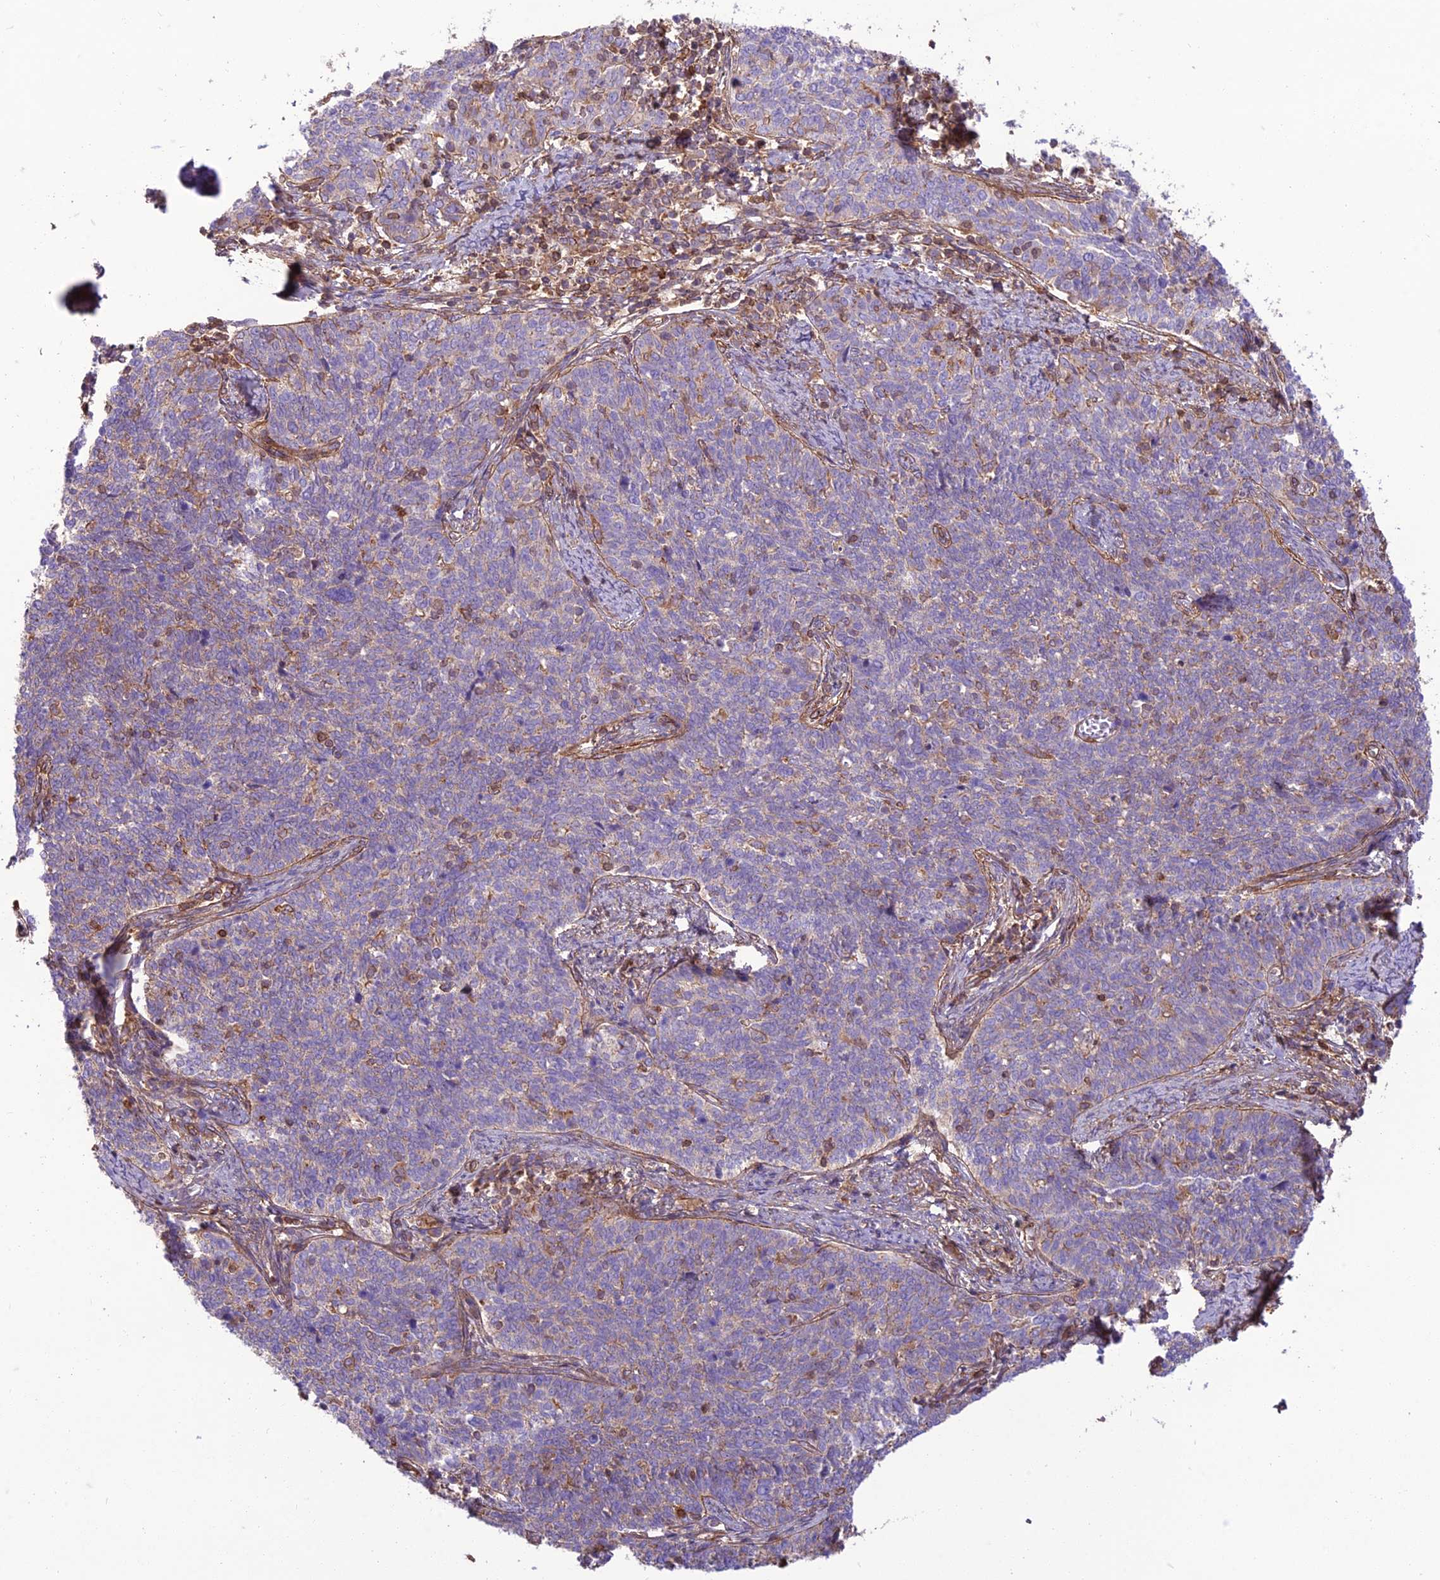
{"staining": {"intensity": "negative", "quantity": "none", "location": "none"}, "tissue": "cervical cancer", "cell_type": "Tumor cells", "image_type": "cancer", "snomed": [{"axis": "morphology", "description": "Squamous cell carcinoma, NOS"}, {"axis": "topography", "description": "Cervix"}], "caption": "Tumor cells show no significant protein positivity in squamous cell carcinoma (cervical).", "gene": "HPSE2", "patient": {"sex": "female", "age": 39}}